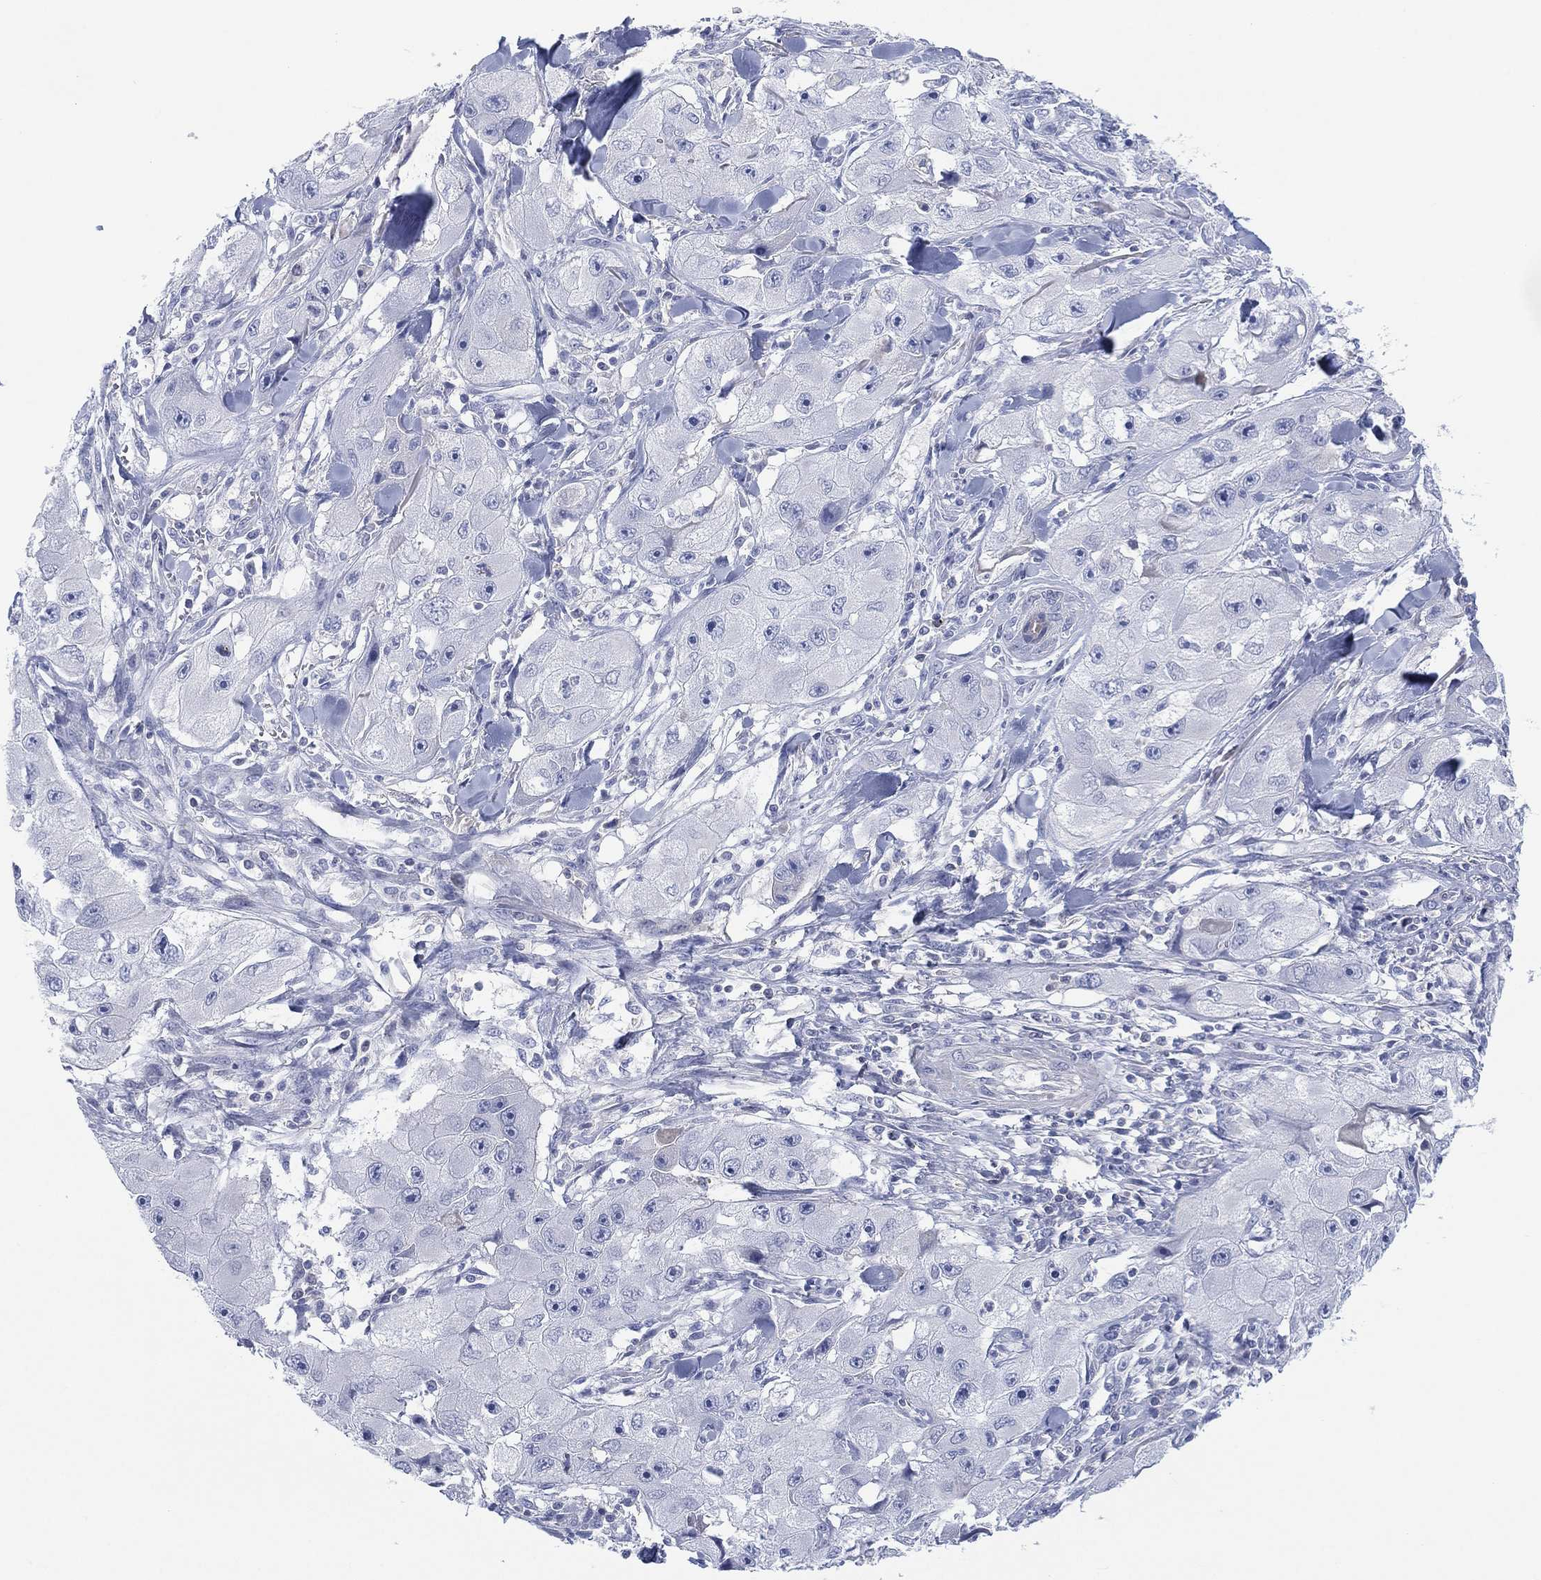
{"staining": {"intensity": "negative", "quantity": "none", "location": "none"}, "tissue": "skin cancer", "cell_type": "Tumor cells", "image_type": "cancer", "snomed": [{"axis": "morphology", "description": "Squamous cell carcinoma, NOS"}, {"axis": "topography", "description": "Skin"}, {"axis": "topography", "description": "Subcutis"}], "caption": "This is an immunohistochemistry micrograph of human skin cancer. There is no positivity in tumor cells.", "gene": "SEPTIN1", "patient": {"sex": "male", "age": 73}}